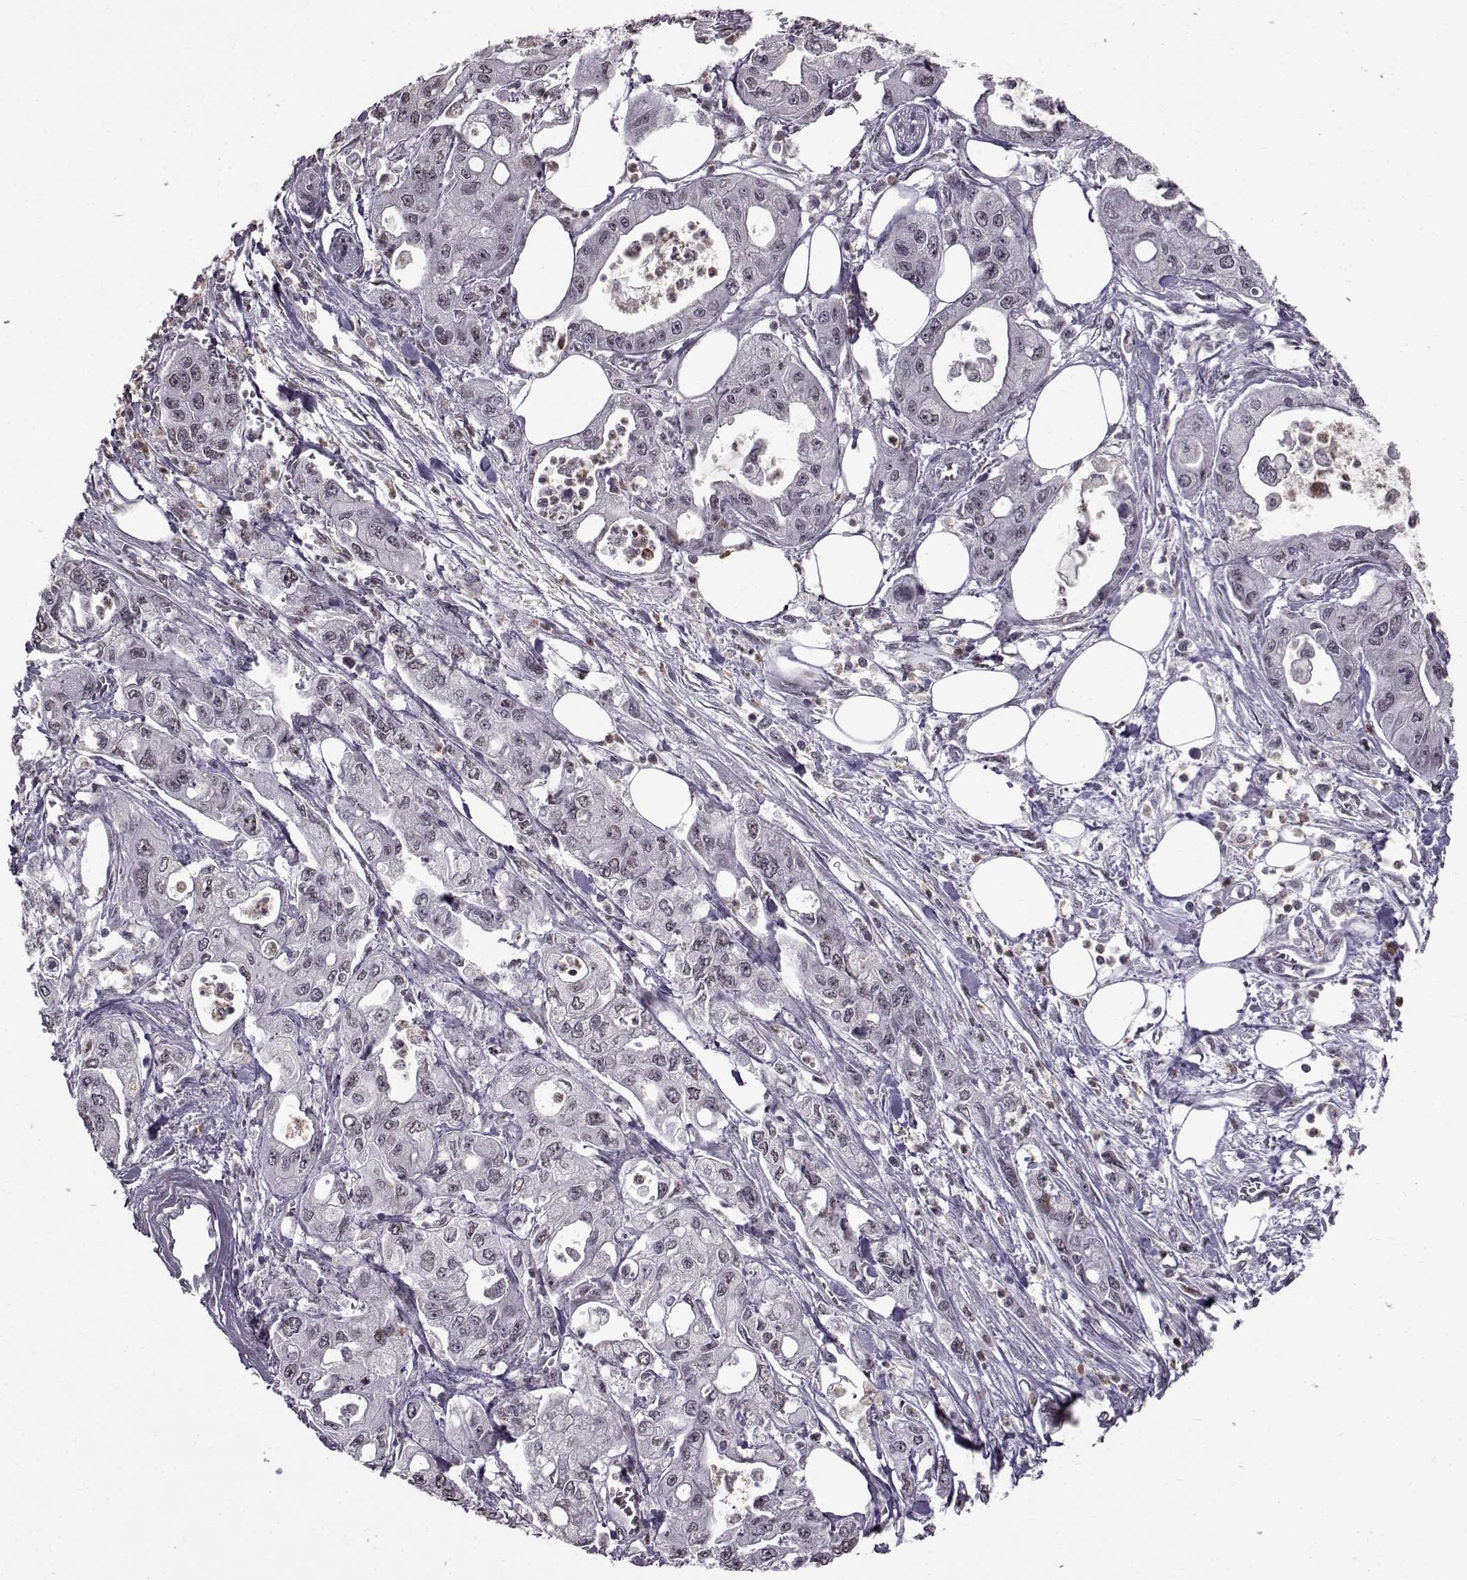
{"staining": {"intensity": "negative", "quantity": "none", "location": "none"}, "tissue": "pancreatic cancer", "cell_type": "Tumor cells", "image_type": "cancer", "snomed": [{"axis": "morphology", "description": "Adenocarcinoma, NOS"}, {"axis": "topography", "description": "Pancreas"}], "caption": "Protein analysis of pancreatic cancer reveals no significant staining in tumor cells.", "gene": "SLC28A2", "patient": {"sex": "male", "age": 70}}